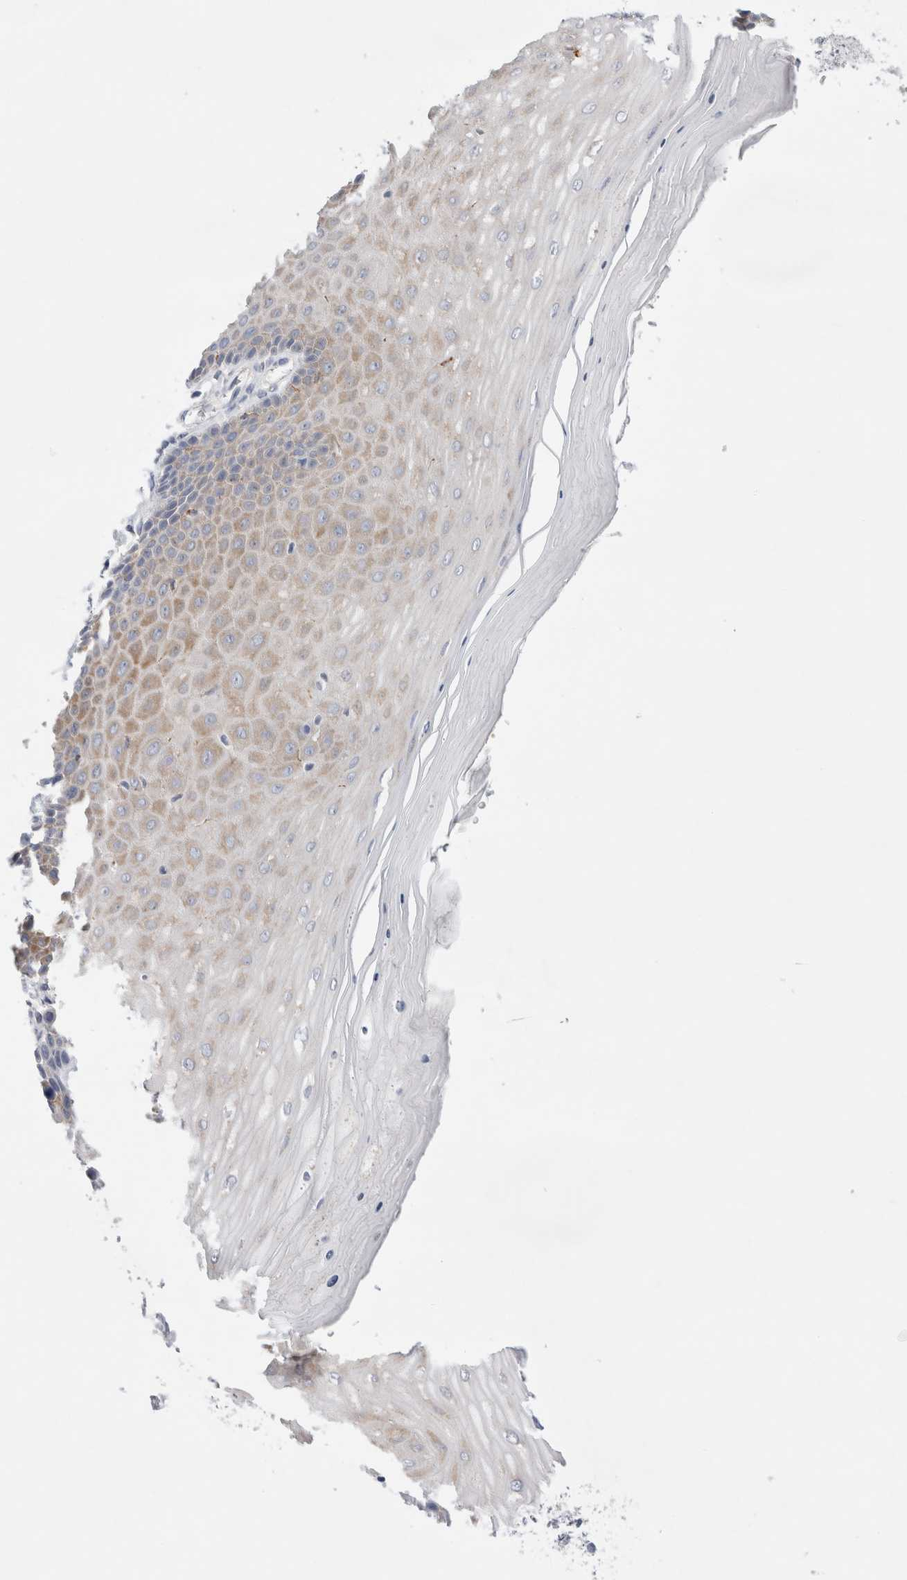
{"staining": {"intensity": "weak", "quantity": "25%-75%", "location": "cytoplasmic/membranous"}, "tissue": "cervix", "cell_type": "Glandular cells", "image_type": "normal", "snomed": [{"axis": "morphology", "description": "Normal tissue, NOS"}, {"axis": "topography", "description": "Cervix"}], "caption": "Protein expression analysis of benign cervix reveals weak cytoplasmic/membranous staining in about 25%-75% of glandular cells.", "gene": "RBM12B", "patient": {"sex": "female", "age": 55}}